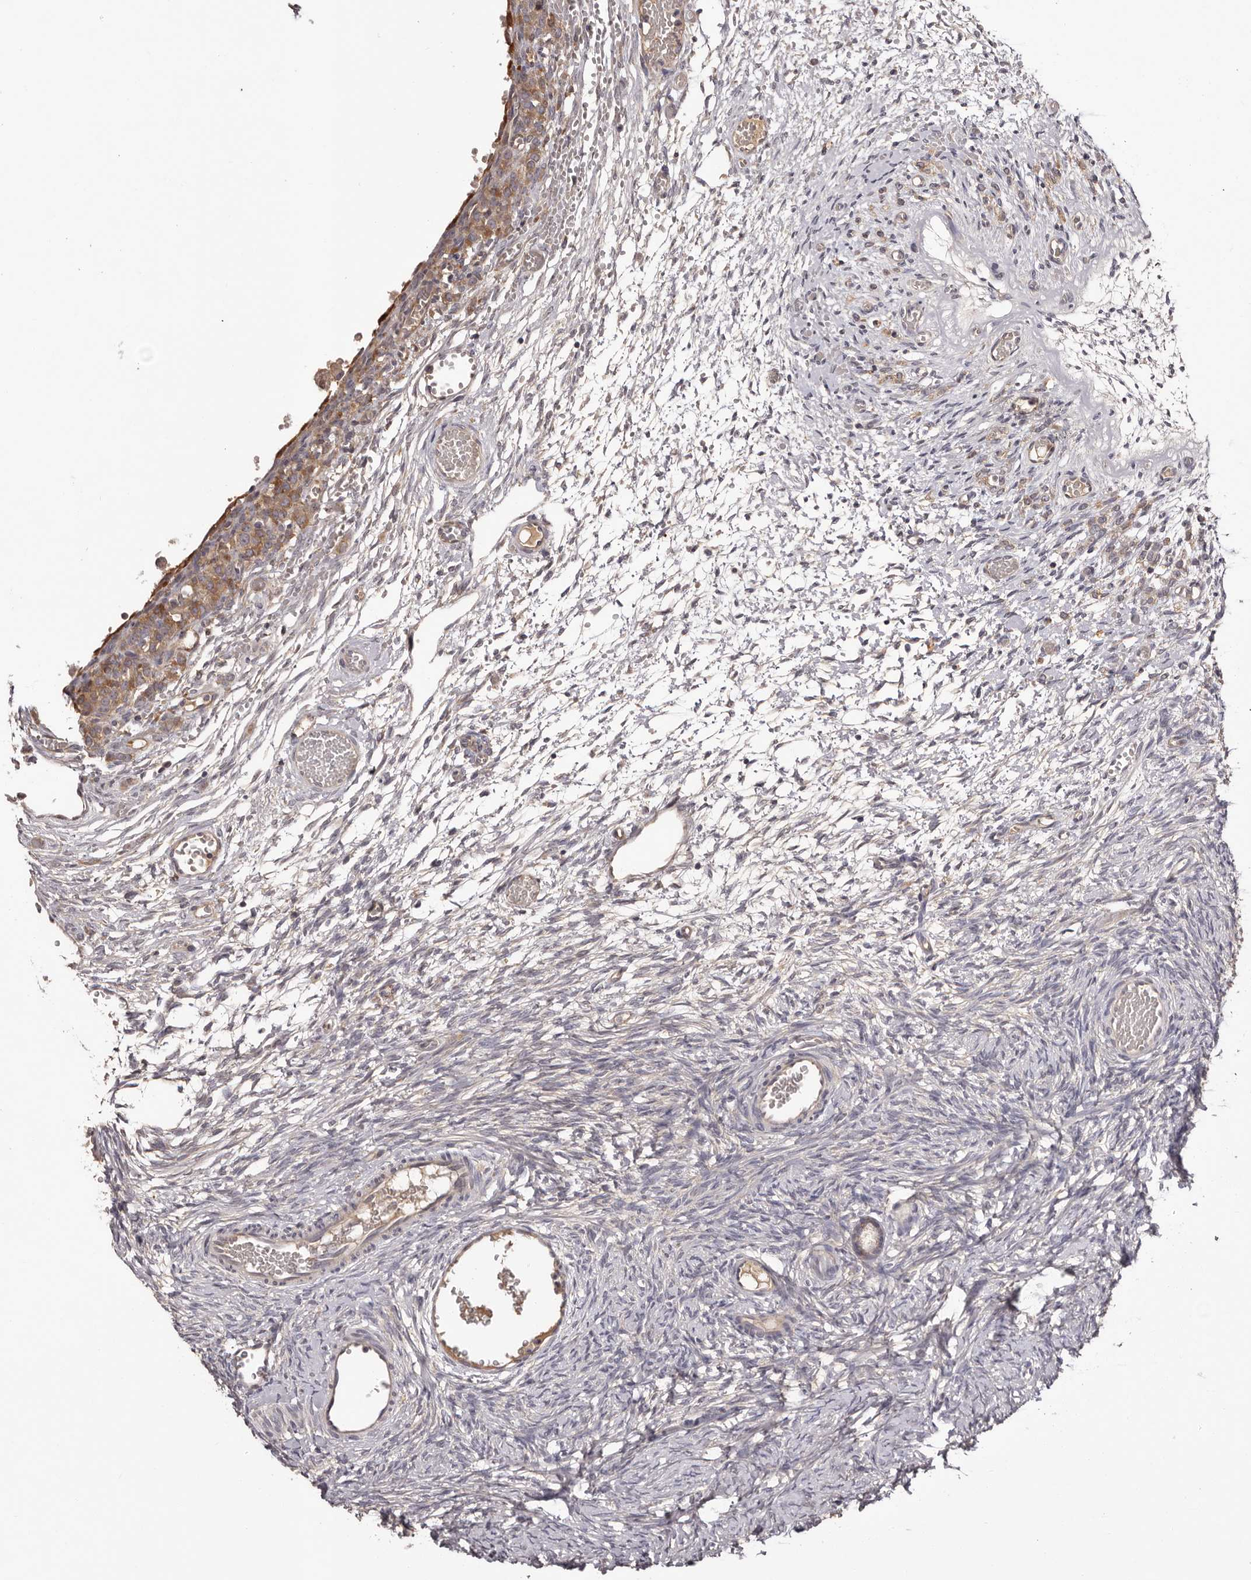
{"staining": {"intensity": "negative", "quantity": "none", "location": "none"}, "tissue": "ovary", "cell_type": "Follicle cells", "image_type": "normal", "snomed": [{"axis": "morphology", "description": "Adenocarcinoma, NOS"}, {"axis": "topography", "description": "Endometrium"}], "caption": "Ovary was stained to show a protein in brown. There is no significant expression in follicle cells. Brightfield microscopy of IHC stained with DAB (brown) and hematoxylin (blue), captured at high magnification.", "gene": "LTV1", "patient": {"sex": "female", "age": 32}}